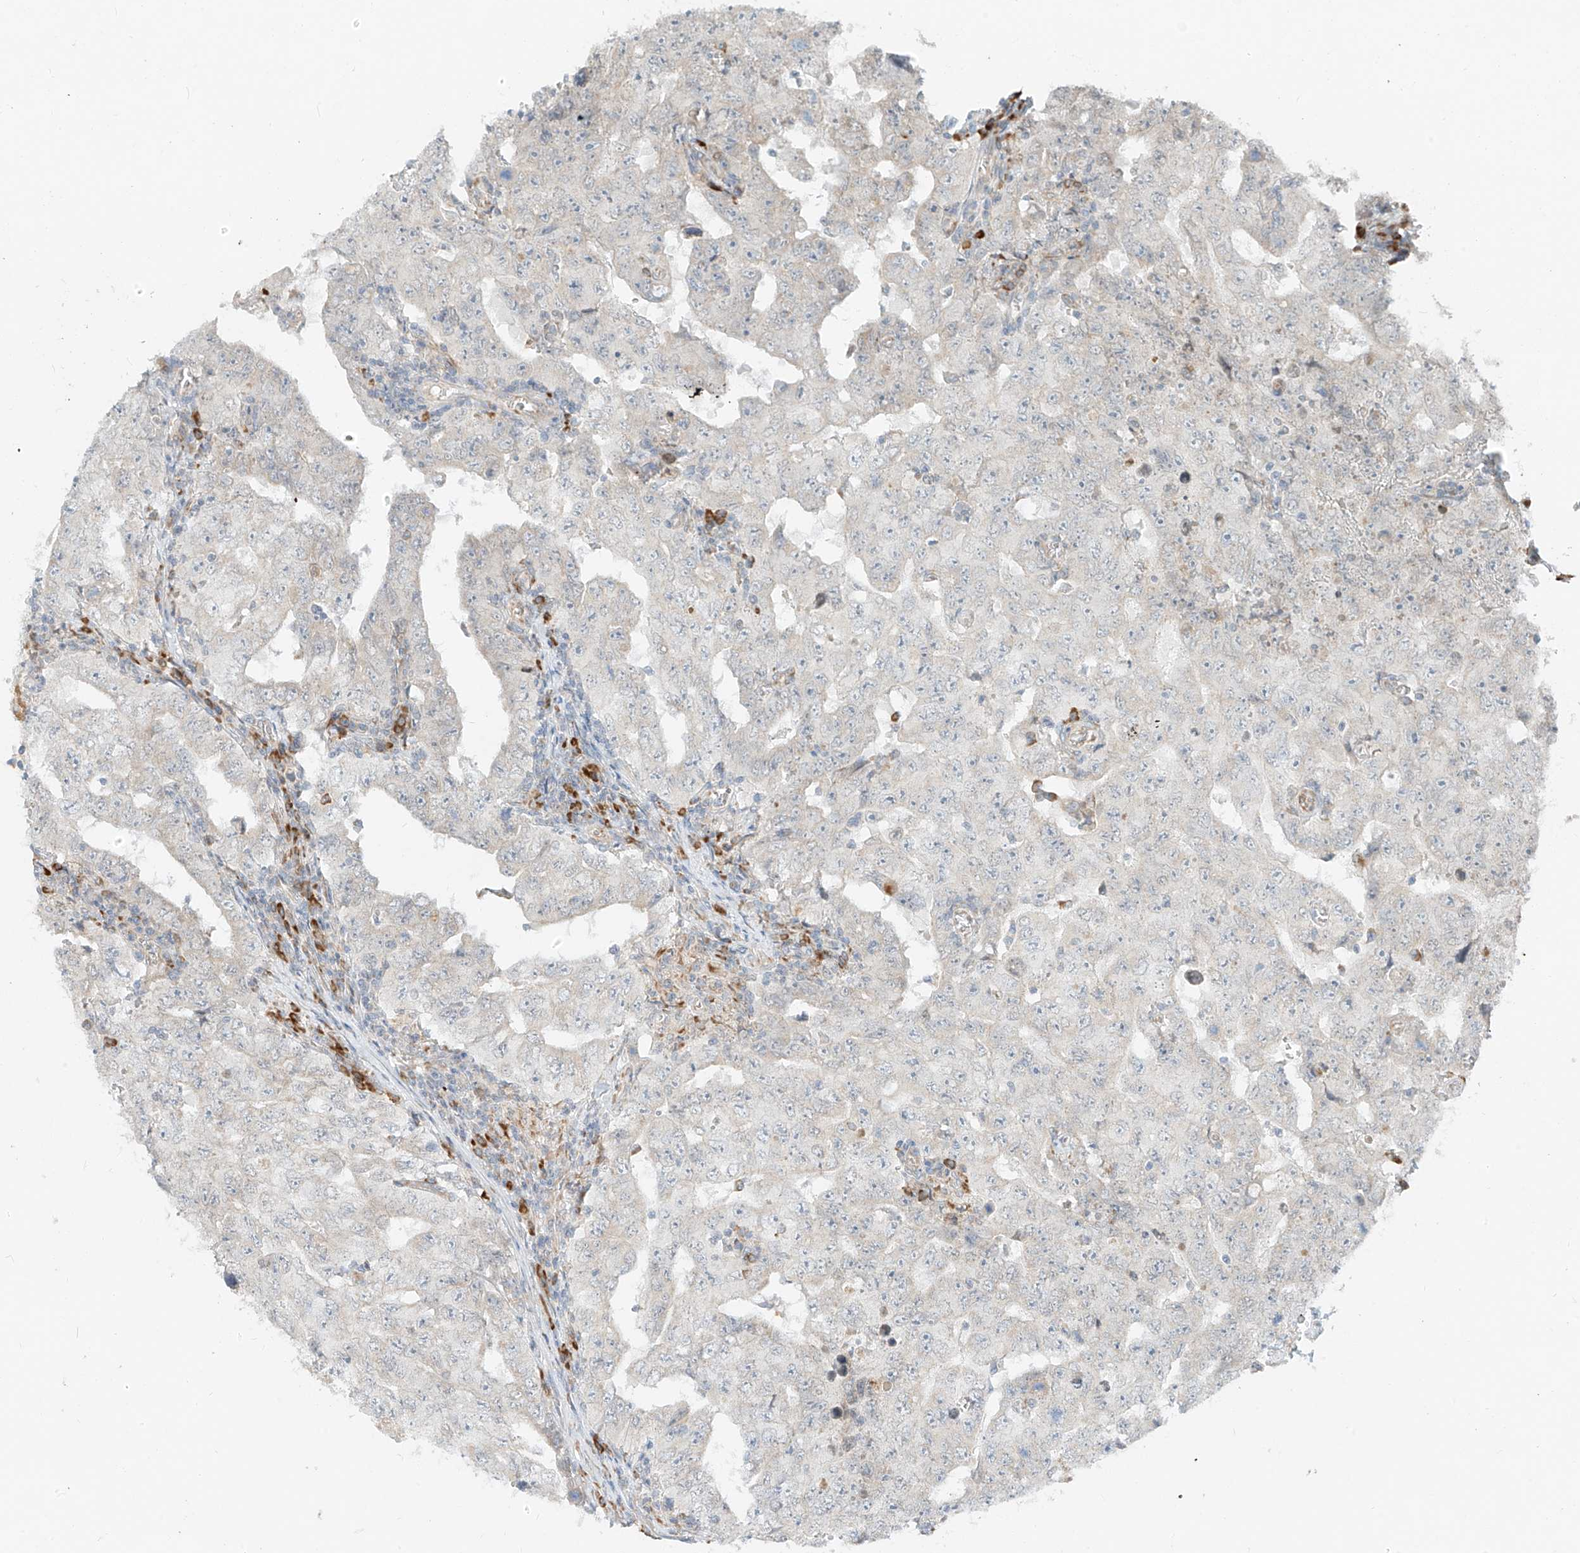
{"staining": {"intensity": "negative", "quantity": "none", "location": "none"}, "tissue": "testis cancer", "cell_type": "Tumor cells", "image_type": "cancer", "snomed": [{"axis": "morphology", "description": "Carcinoma, Embryonal, NOS"}, {"axis": "topography", "description": "Testis"}], "caption": "Image shows no significant protein expression in tumor cells of embryonal carcinoma (testis).", "gene": "STT3A", "patient": {"sex": "male", "age": 26}}